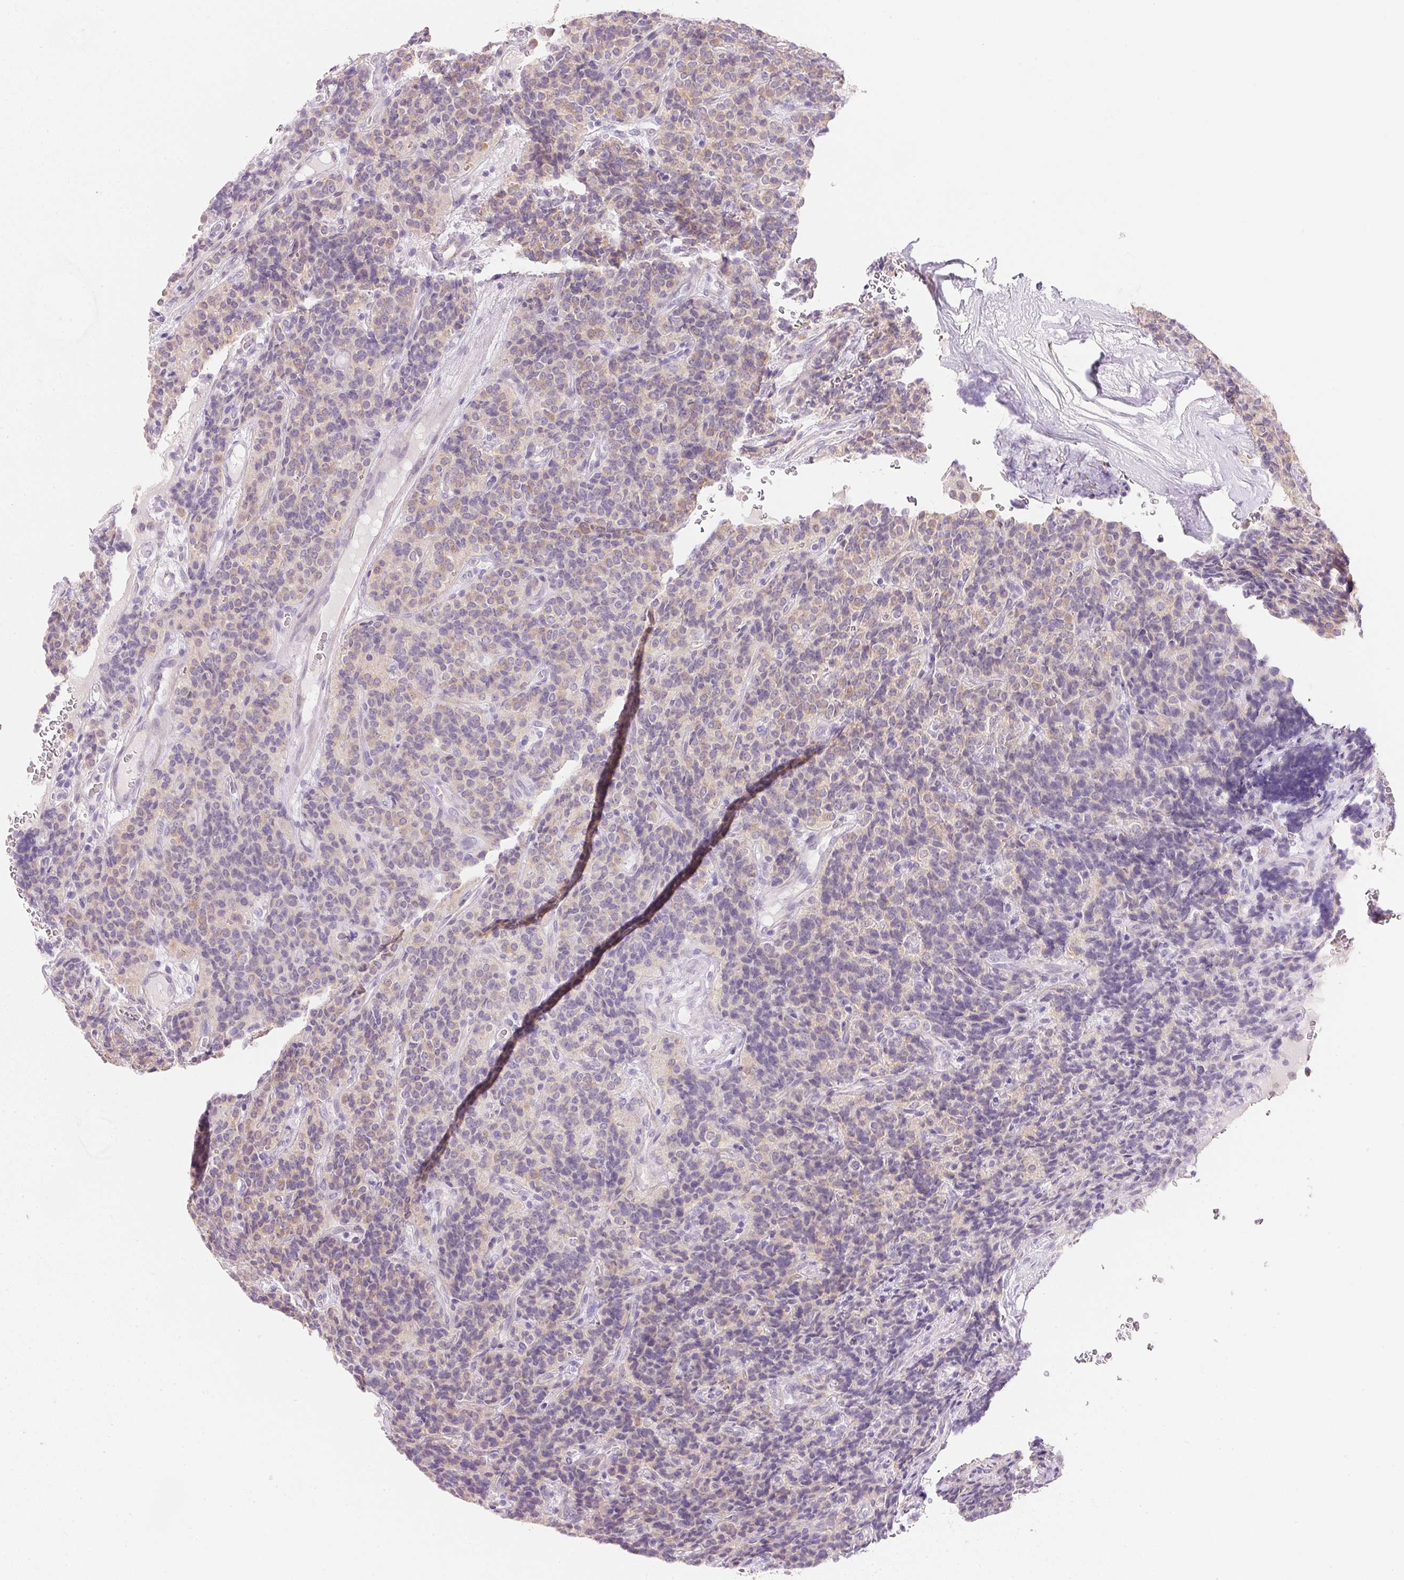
{"staining": {"intensity": "weak", "quantity": "25%-75%", "location": "cytoplasmic/membranous"}, "tissue": "carcinoid", "cell_type": "Tumor cells", "image_type": "cancer", "snomed": [{"axis": "morphology", "description": "Carcinoid, malignant, NOS"}, {"axis": "topography", "description": "Pancreas"}], "caption": "High-magnification brightfield microscopy of carcinoid (malignant) stained with DAB (3,3'-diaminobenzidine) (brown) and counterstained with hematoxylin (blue). tumor cells exhibit weak cytoplasmic/membranous positivity is appreciated in approximately25%-75% of cells.", "gene": "KCNE2", "patient": {"sex": "male", "age": 36}}